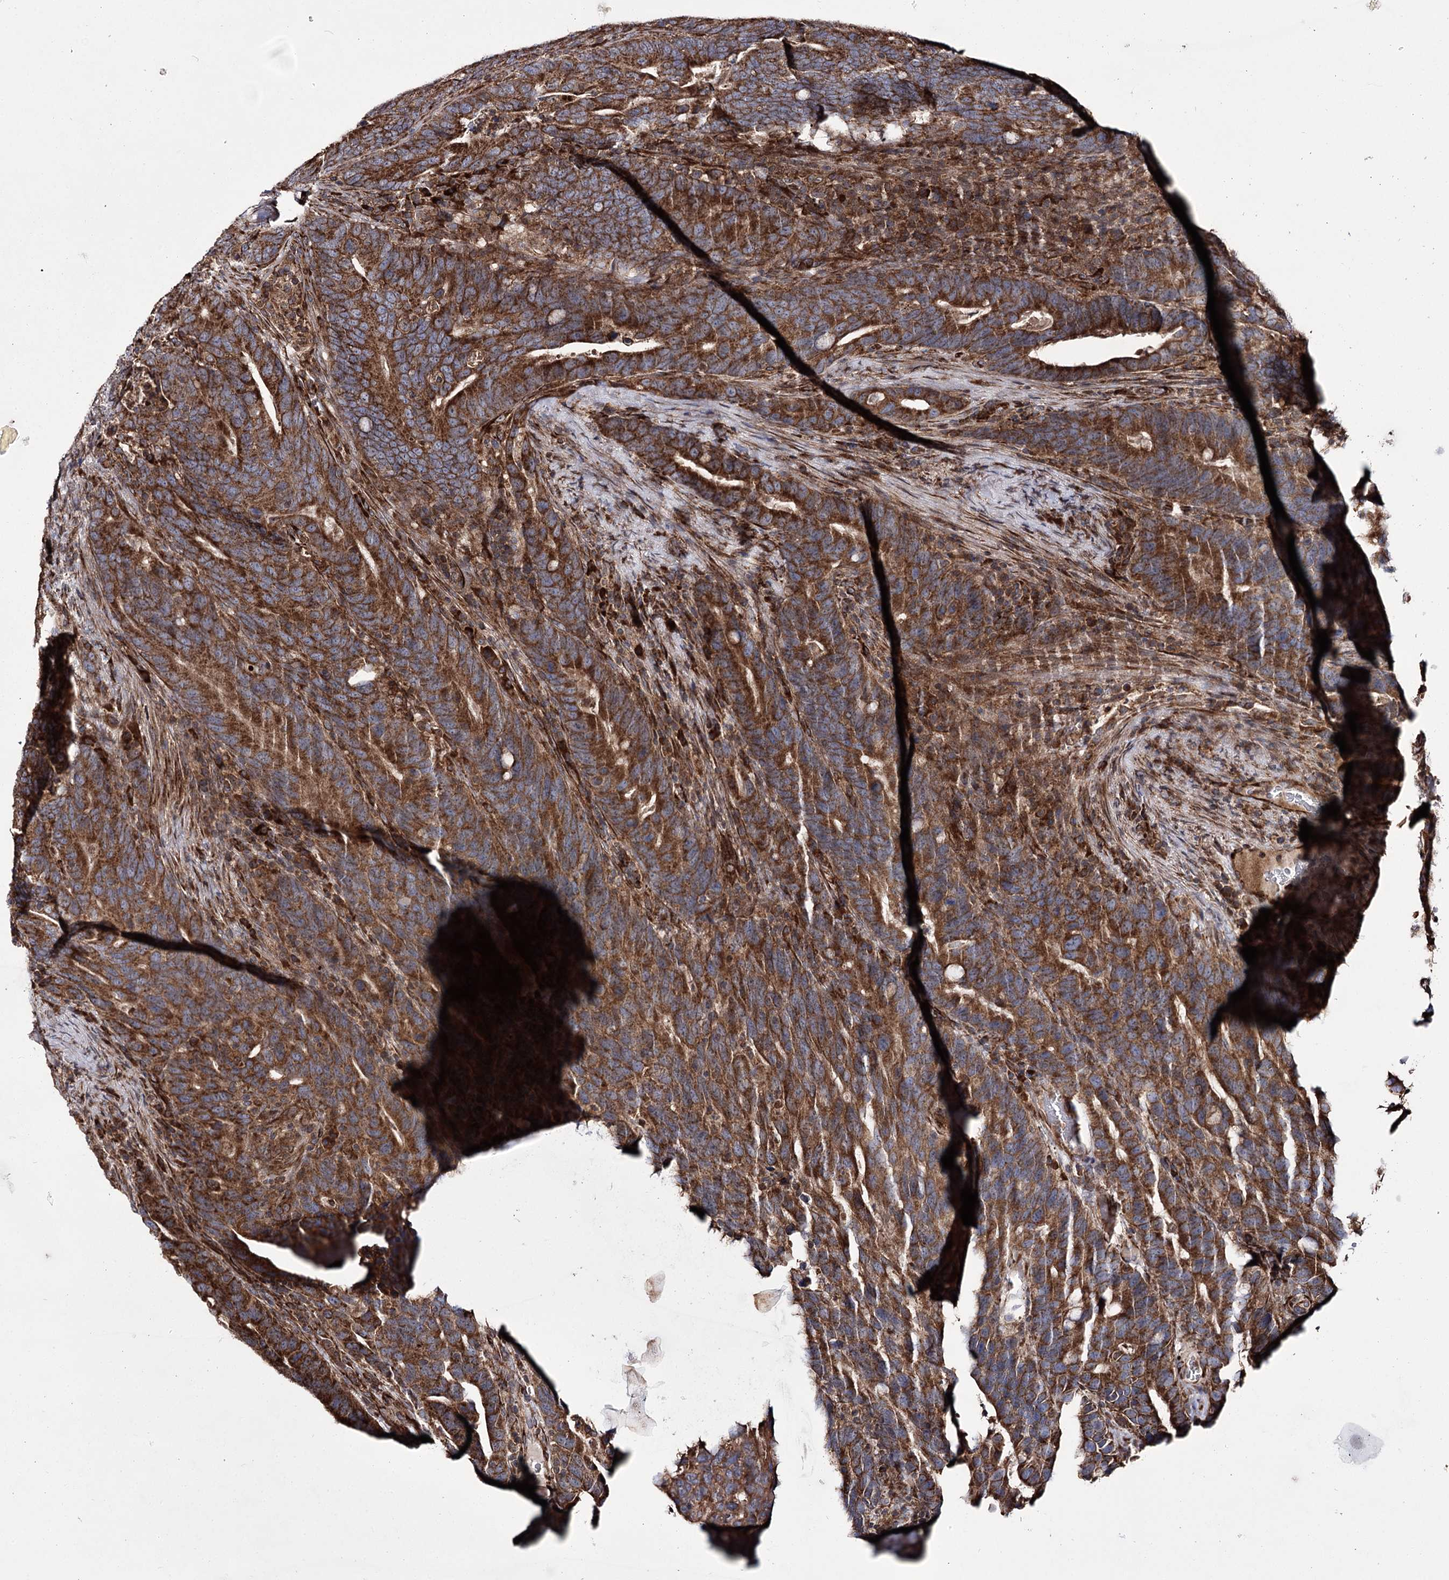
{"staining": {"intensity": "strong", "quantity": ">75%", "location": "cytoplasmic/membranous"}, "tissue": "colorectal cancer", "cell_type": "Tumor cells", "image_type": "cancer", "snomed": [{"axis": "morphology", "description": "Adenocarcinoma, NOS"}, {"axis": "topography", "description": "Colon"}], "caption": "Colorectal cancer stained with DAB (3,3'-diaminobenzidine) IHC exhibits high levels of strong cytoplasmic/membranous staining in approximately >75% of tumor cells.", "gene": "HECTD2", "patient": {"sex": "female", "age": 66}}